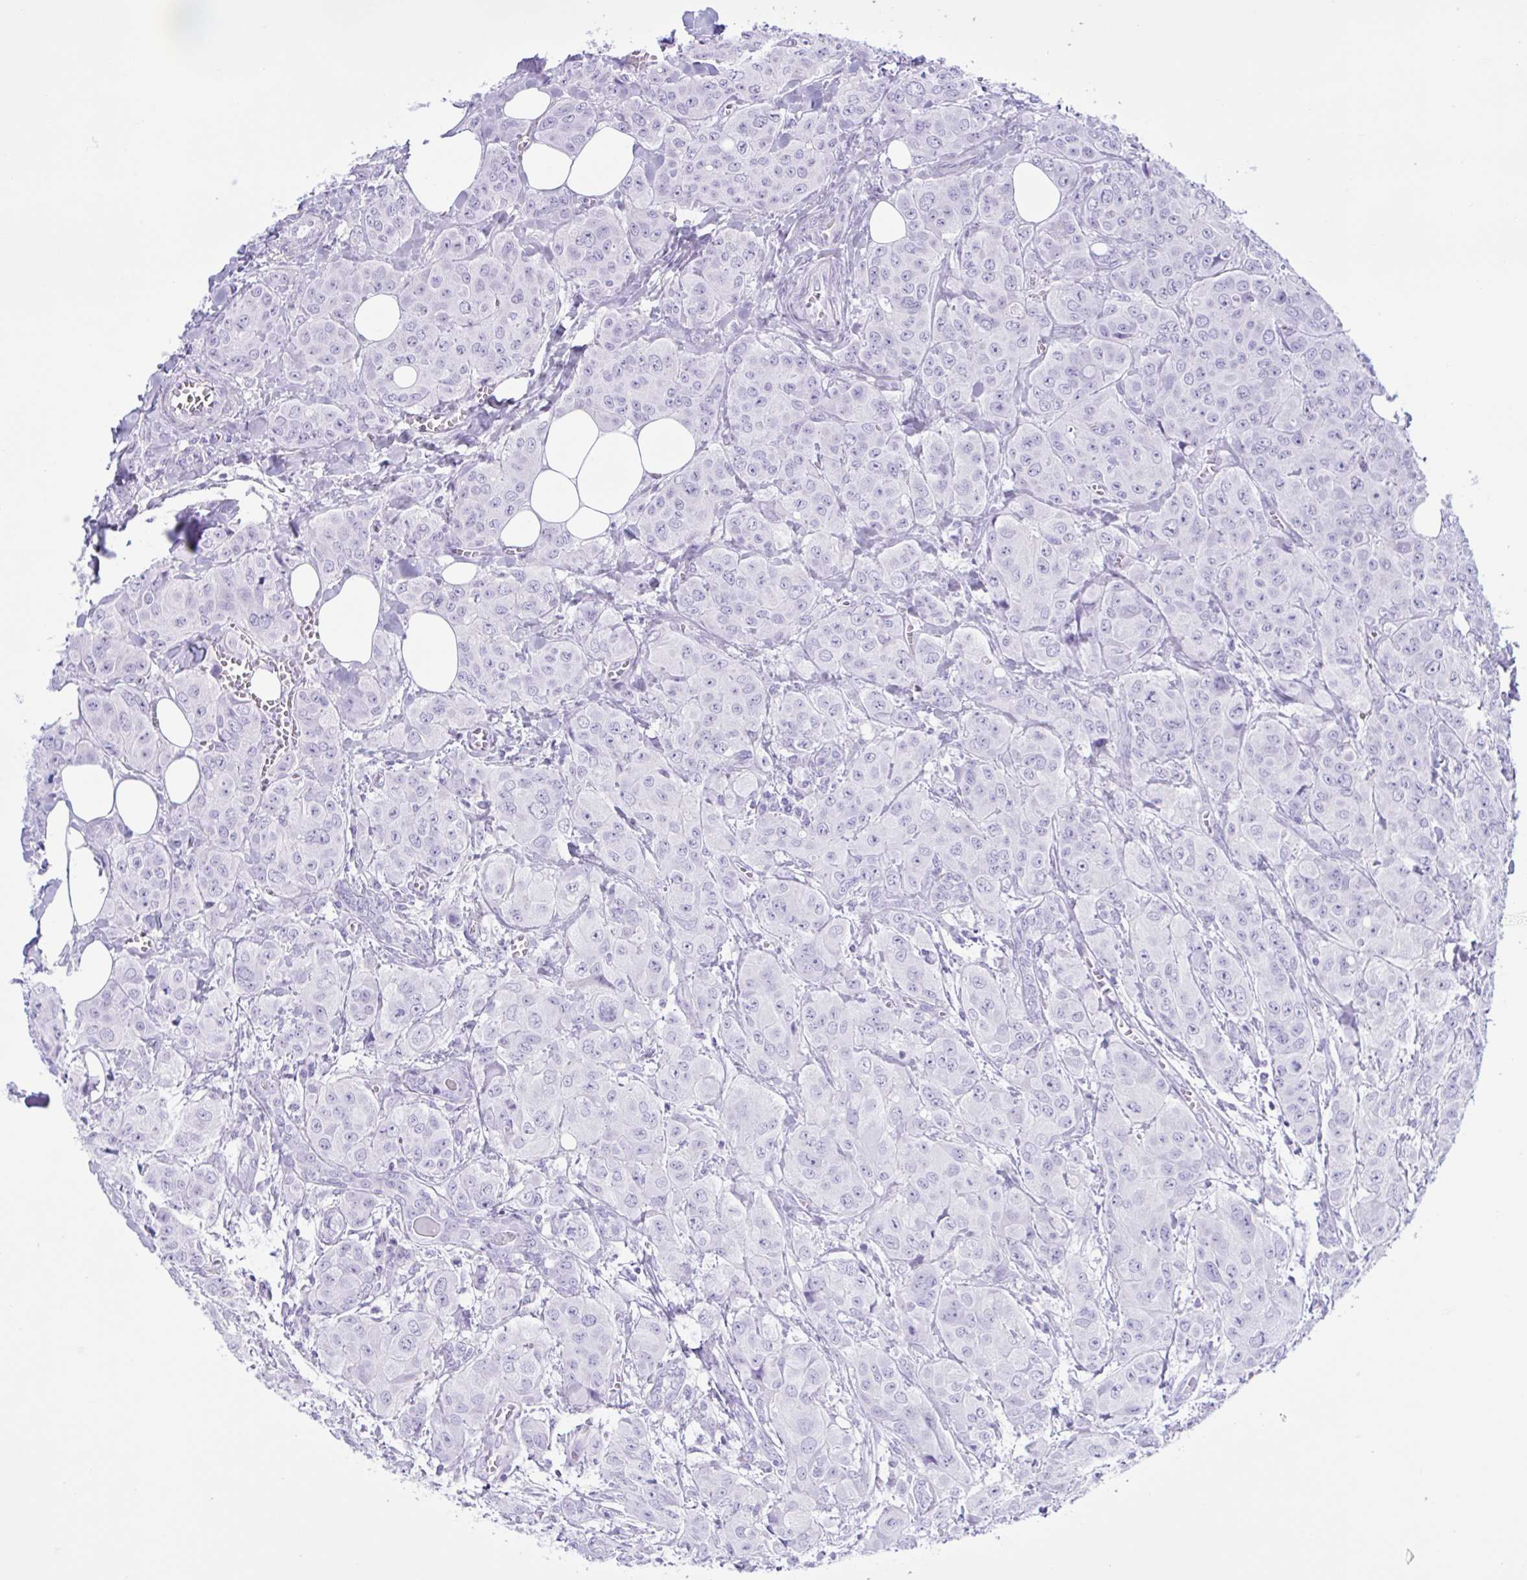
{"staining": {"intensity": "negative", "quantity": "none", "location": "none"}, "tissue": "breast cancer", "cell_type": "Tumor cells", "image_type": "cancer", "snomed": [{"axis": "morphology", "description": "Duct carcinoma"}, {"axis": "topography", "description": "Breast"}], "caption": "This is a image of immunohistochemistry (IHC) staining of breast cancer (intraductal carcinoma), which shows no expression in tumor cells. (DAB (3,3'-diaminobenzidine) immunohistochemistry, high magnification).", "gene": "MRGPRG", "patient": {"sex": "female", "age": 43}}